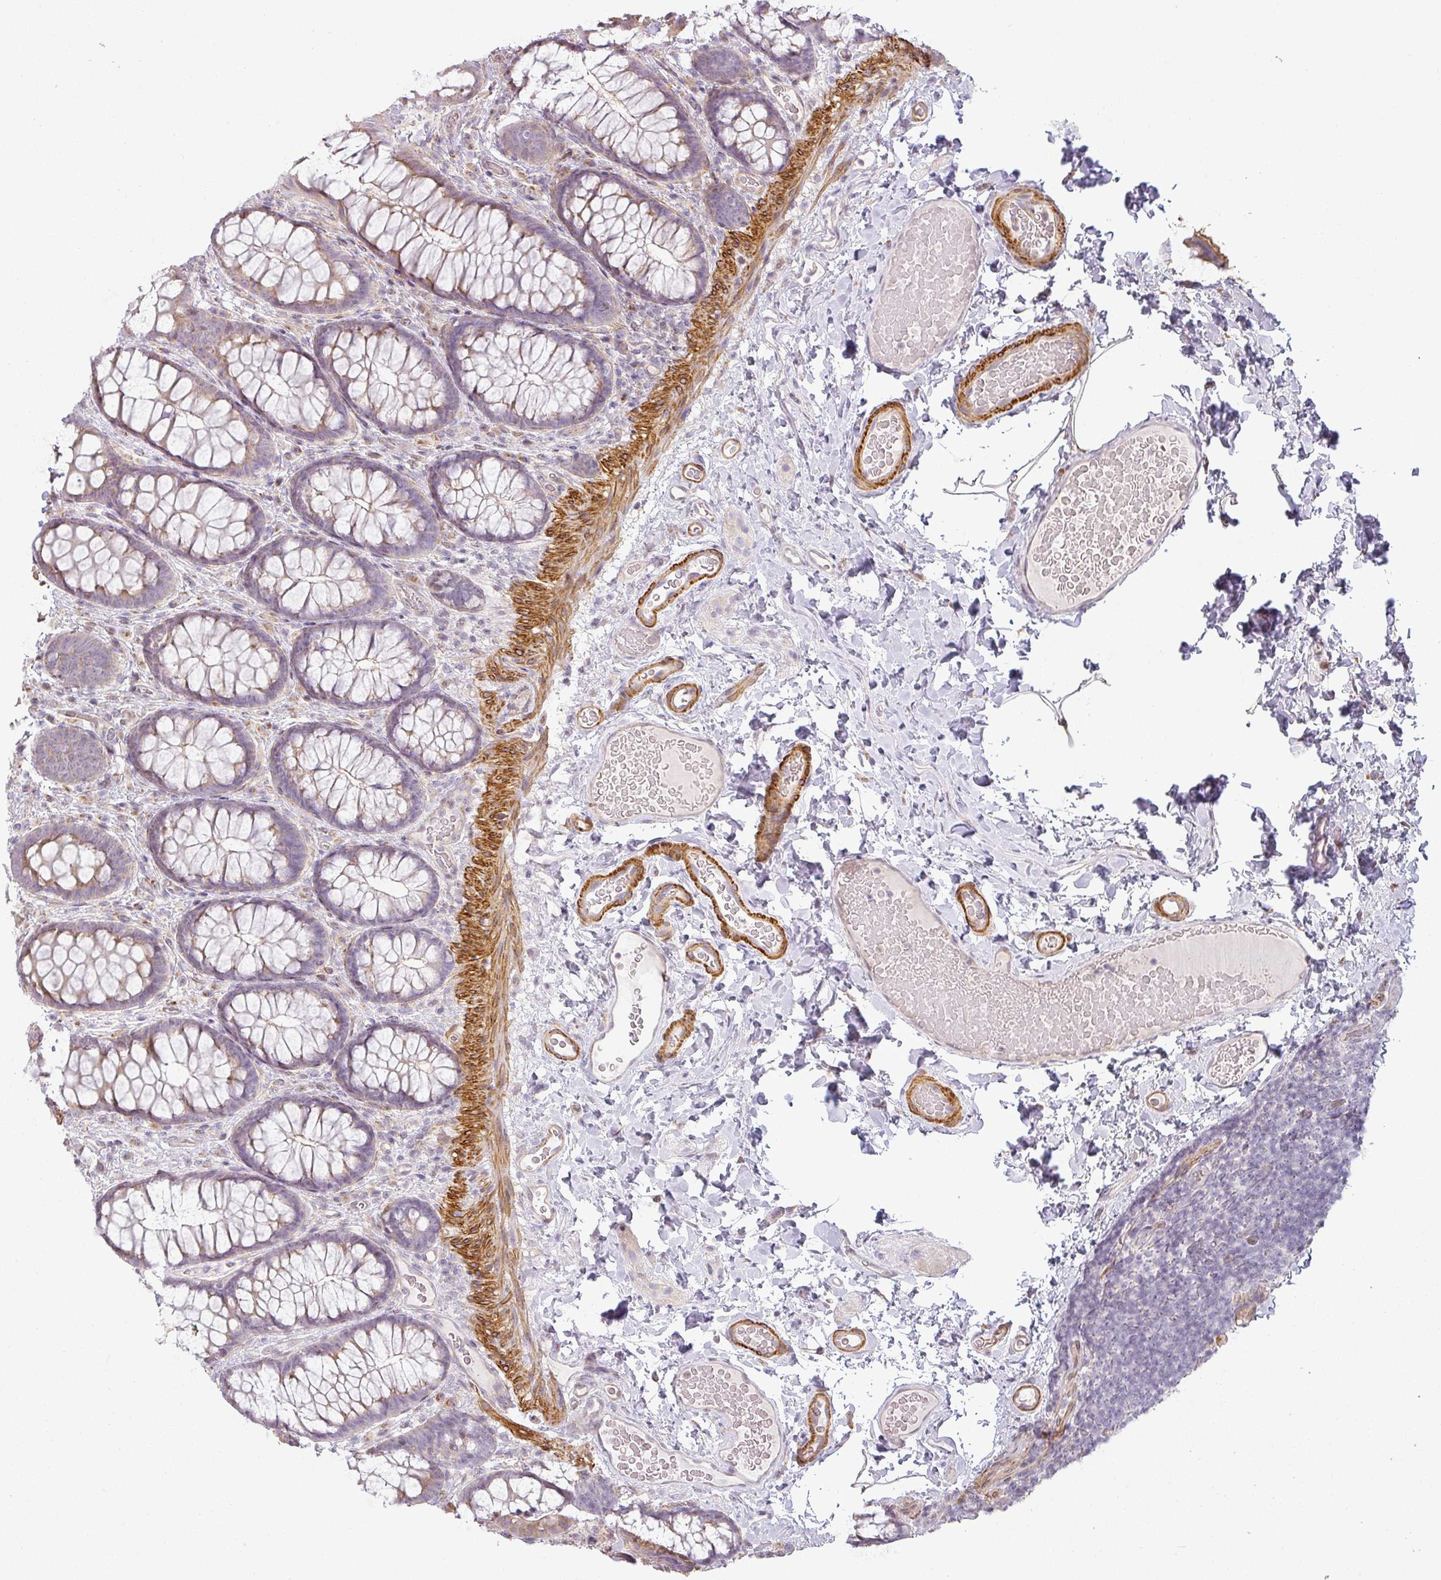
{"staining": {"intensity": "negative", "quantity": "none", "location": "none"}, "tissue": "colon", "cell_type": "Endothelial cells", "image_type": "normal", "snomed": [{"axis": "morphology", "description": "Normal tissue, NOS"}, {"axis": "topography", "description": "Colon"}], "caption": "This is an immunohistochemistry (IHC) photomicrograph of benign human colon. There is no expression in endothelial cells.", "gene": "CCDC144A", "patient": {"sex": "male", "age": 46}}